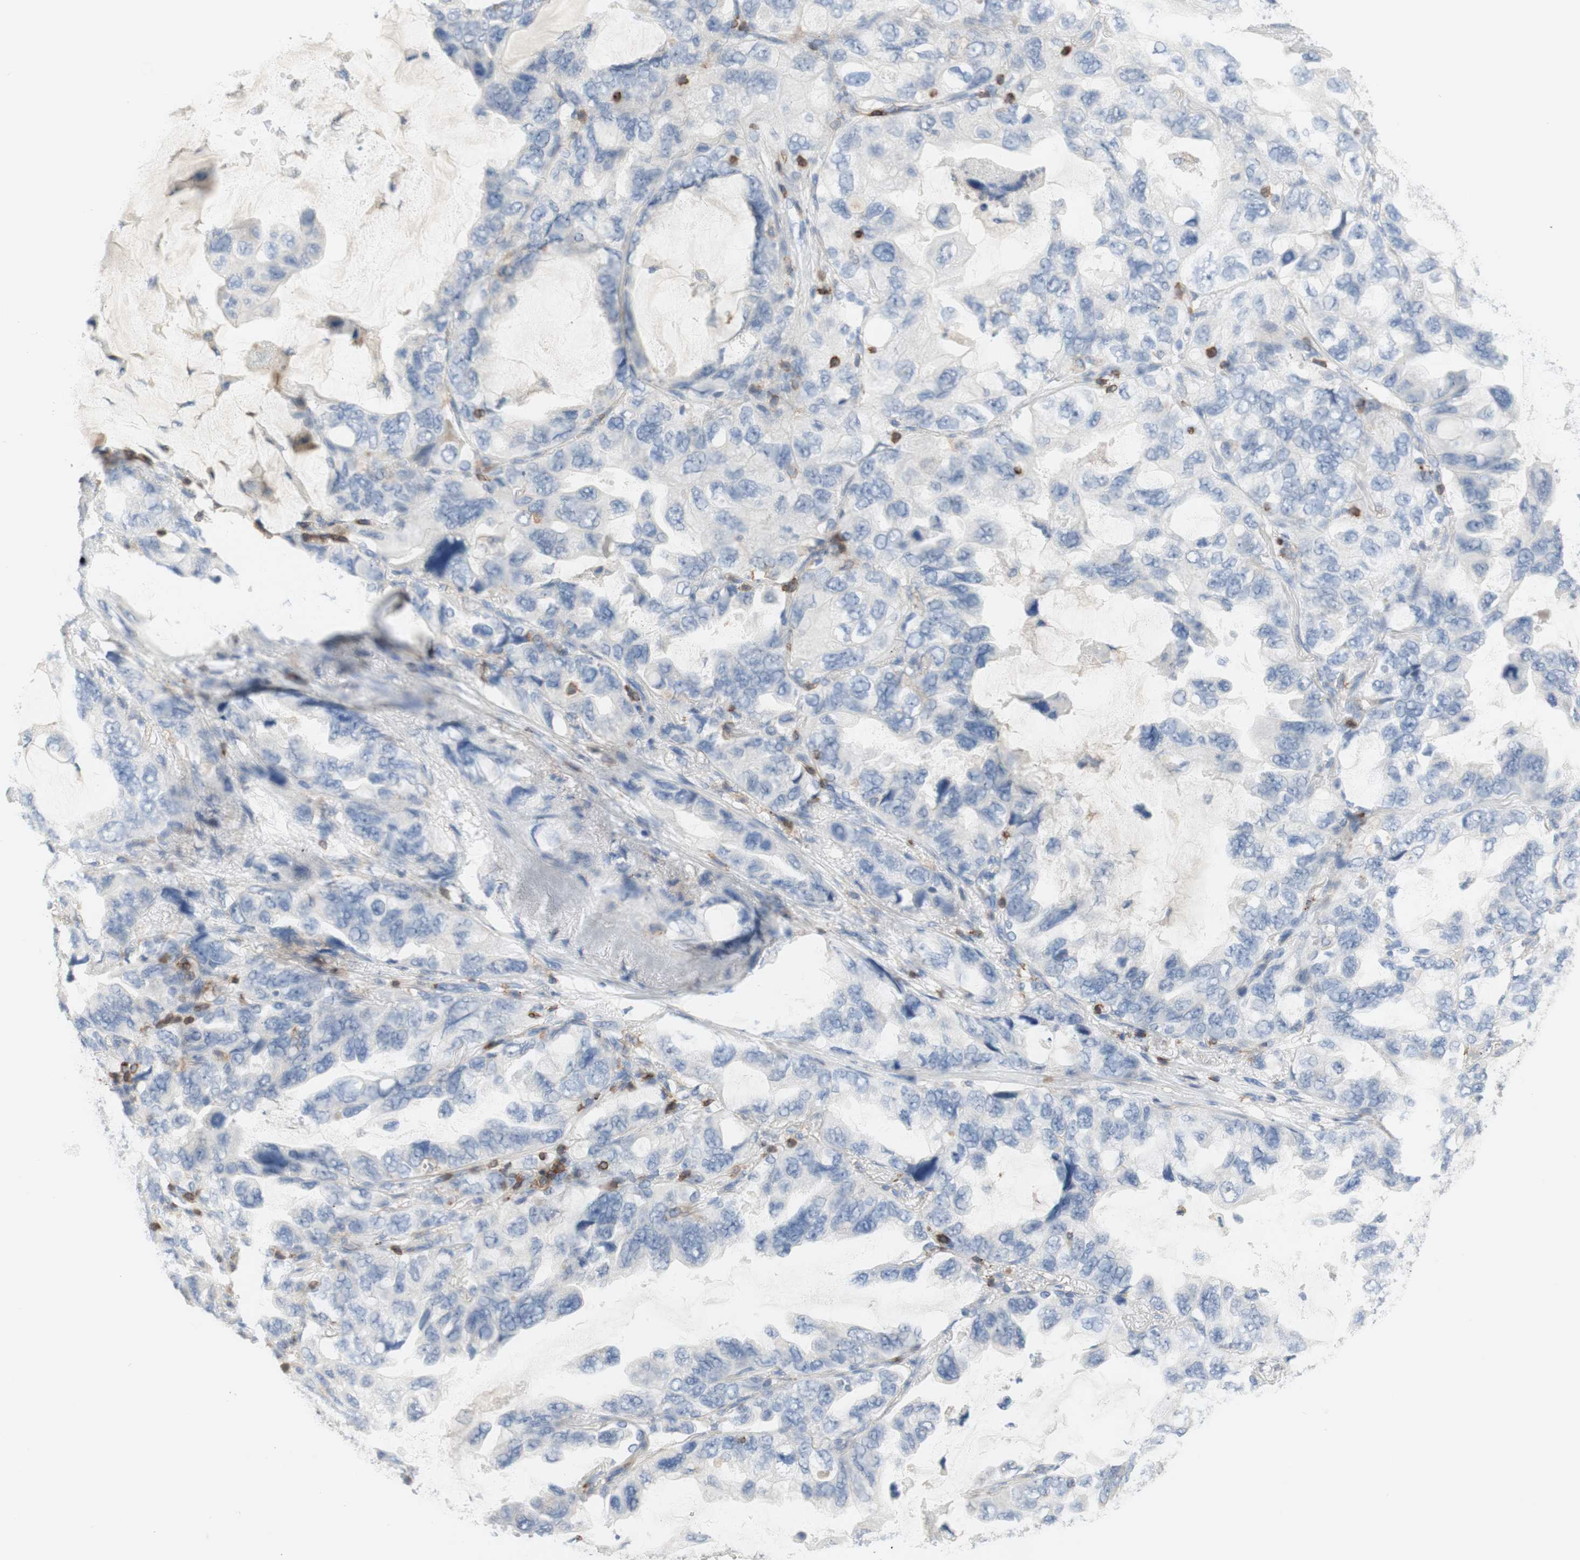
{"staining": {"intensity": "negative", "quantity": "none", "location": "none"}, "tissue": "lung cancer", "cell_type": "Tumor cells", "image_type": "cancer", "snomed": [{"axis": "morphology", "description": "Squamous cell carcinoma, NOS"}, {"axis": "topography", "description": "Lung"}], "caption": "Human lung cancer stained for a protein using immunohistochemistry (IHC) demonstrates no positivity in tumor cells.", "gene": "SPINK6", "patient": {"sex": "female", "age": 73}}